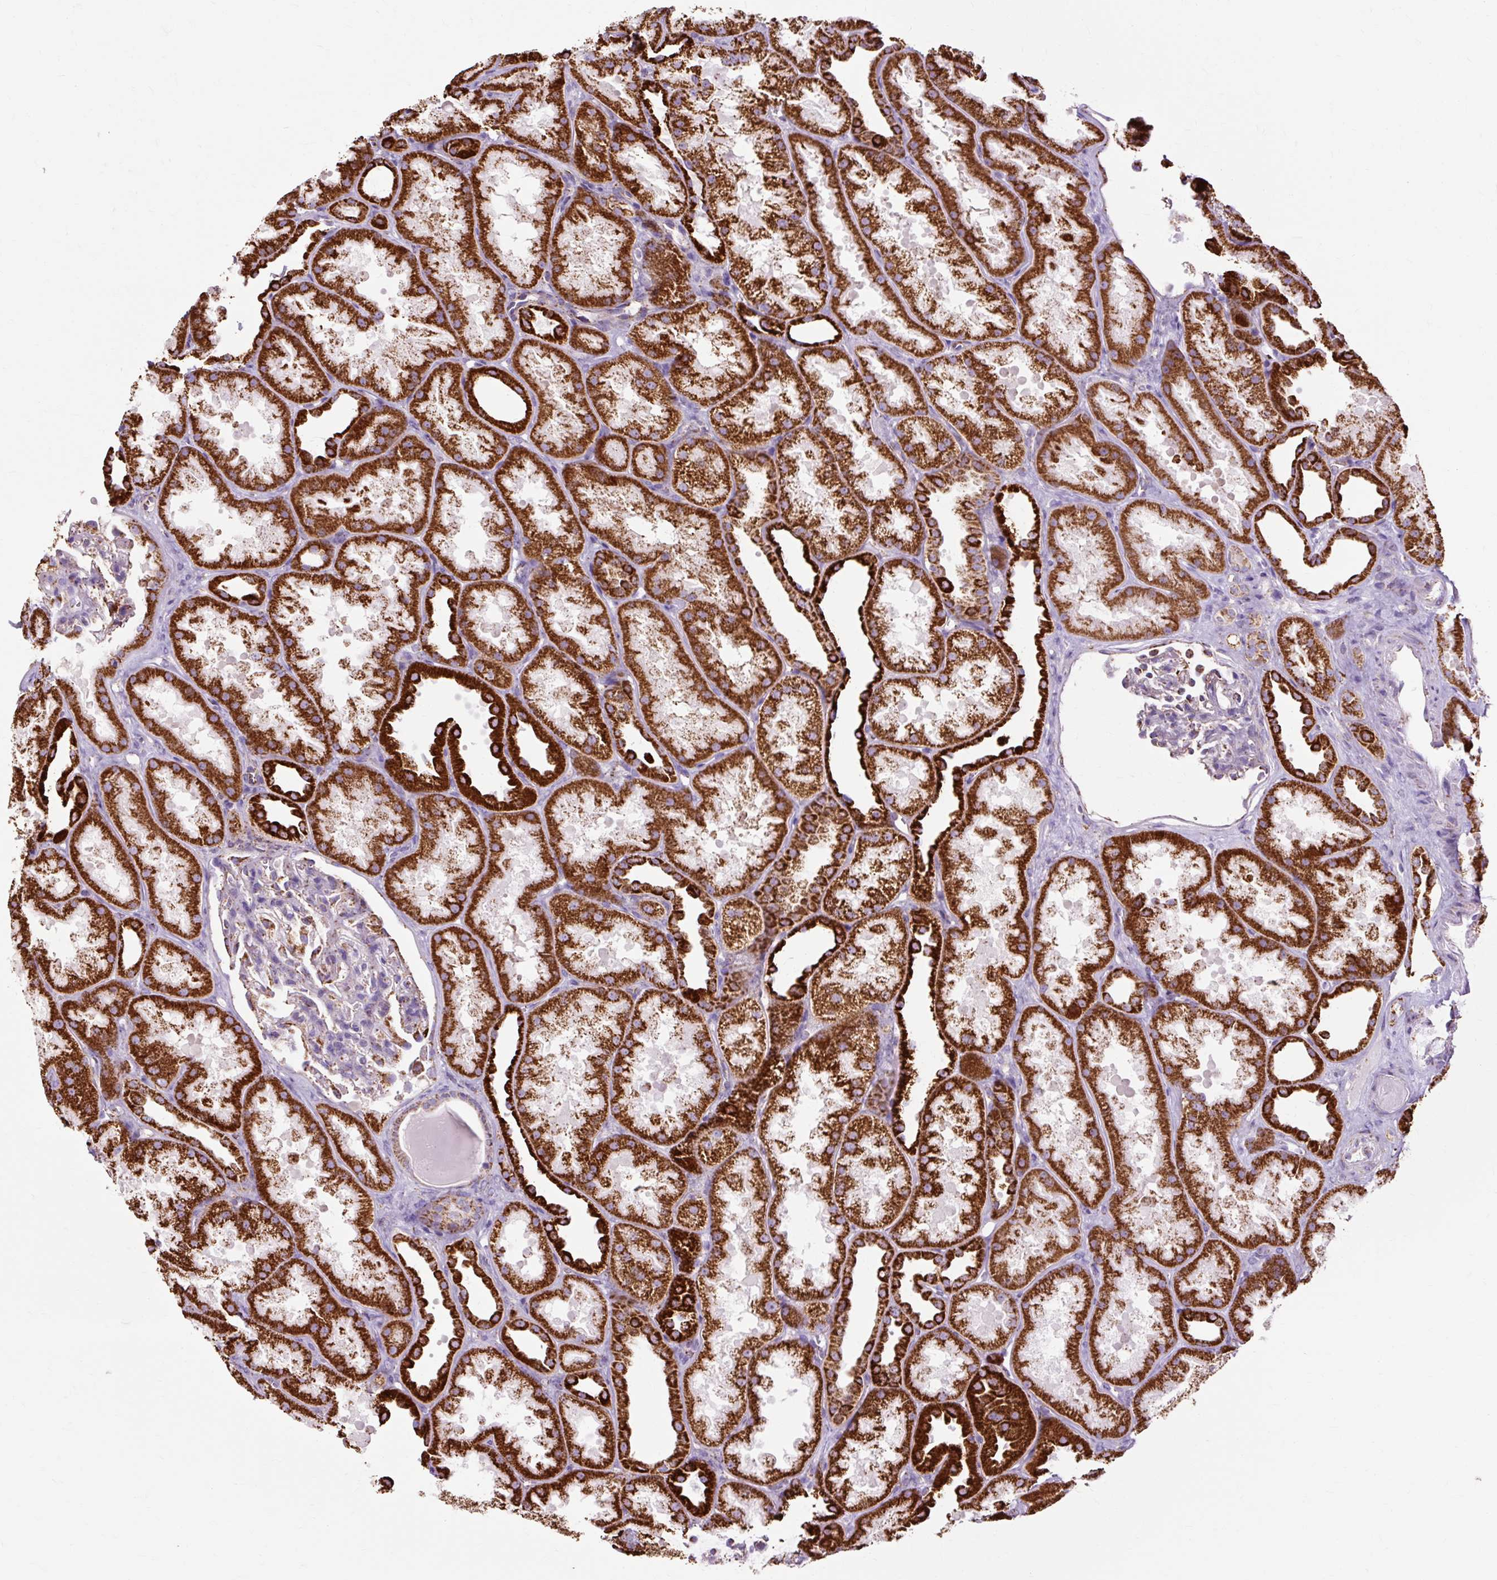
{"staining": {"intensity": "moderate", "quantity": "<25%", "location": "cytoplasmic/membranous"}, "tissue": "kidney", "cell_type": "Cells in glomeruli", "image_type": "normal", "snomed": [{"axis": "morphology", "description": "Normal tissue, NOS"}, {"axis": "topography", "description": "Kidney"}], "caption": "Moderate cytoplasmic/membranous expression for a protein is seen in approximately <25% of cells in glomeruli of normal kidney using immunohistochemistry (IHC).", "gene": "DLAT", "patient": {"sex": "male", "age": 61}}